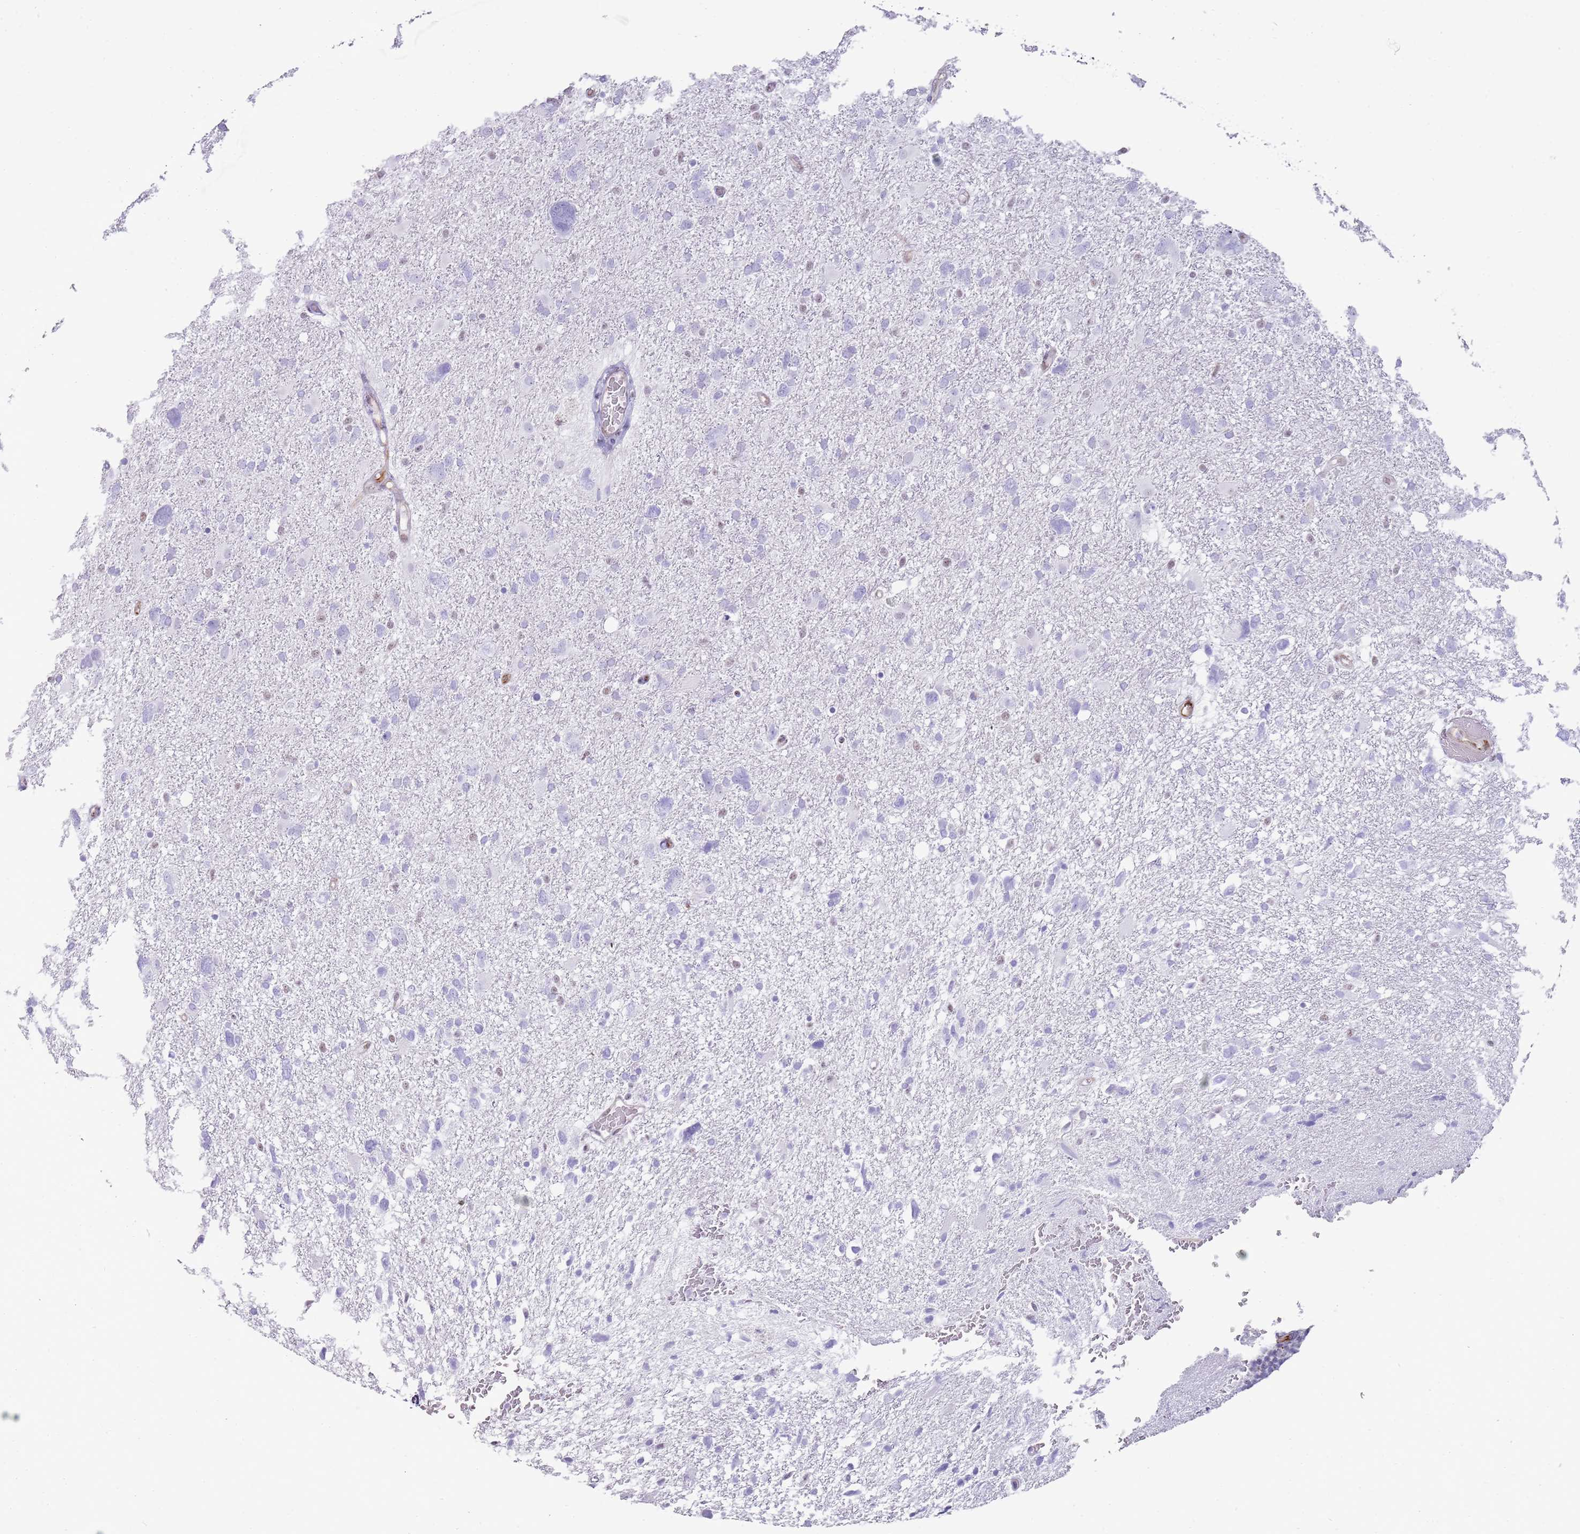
{"staining": {"intensity": "negative", "quantity": "none", "location": "none"}, "tissue": "glioma", "cell_type": "Tumor cells", "image_type": "cancer", "snomed": [{"axis": "morphology", "description": "Glioma, malignant, High grade"}, {"axis": "topography", "description": "Brain"}], "caption": "Histopathology image shows no protein positivity in tumor cells of malignant glioma (high-grade) tissue.", "gene": "NBPF3", "patient": {"sex": "male", "age": 61}}